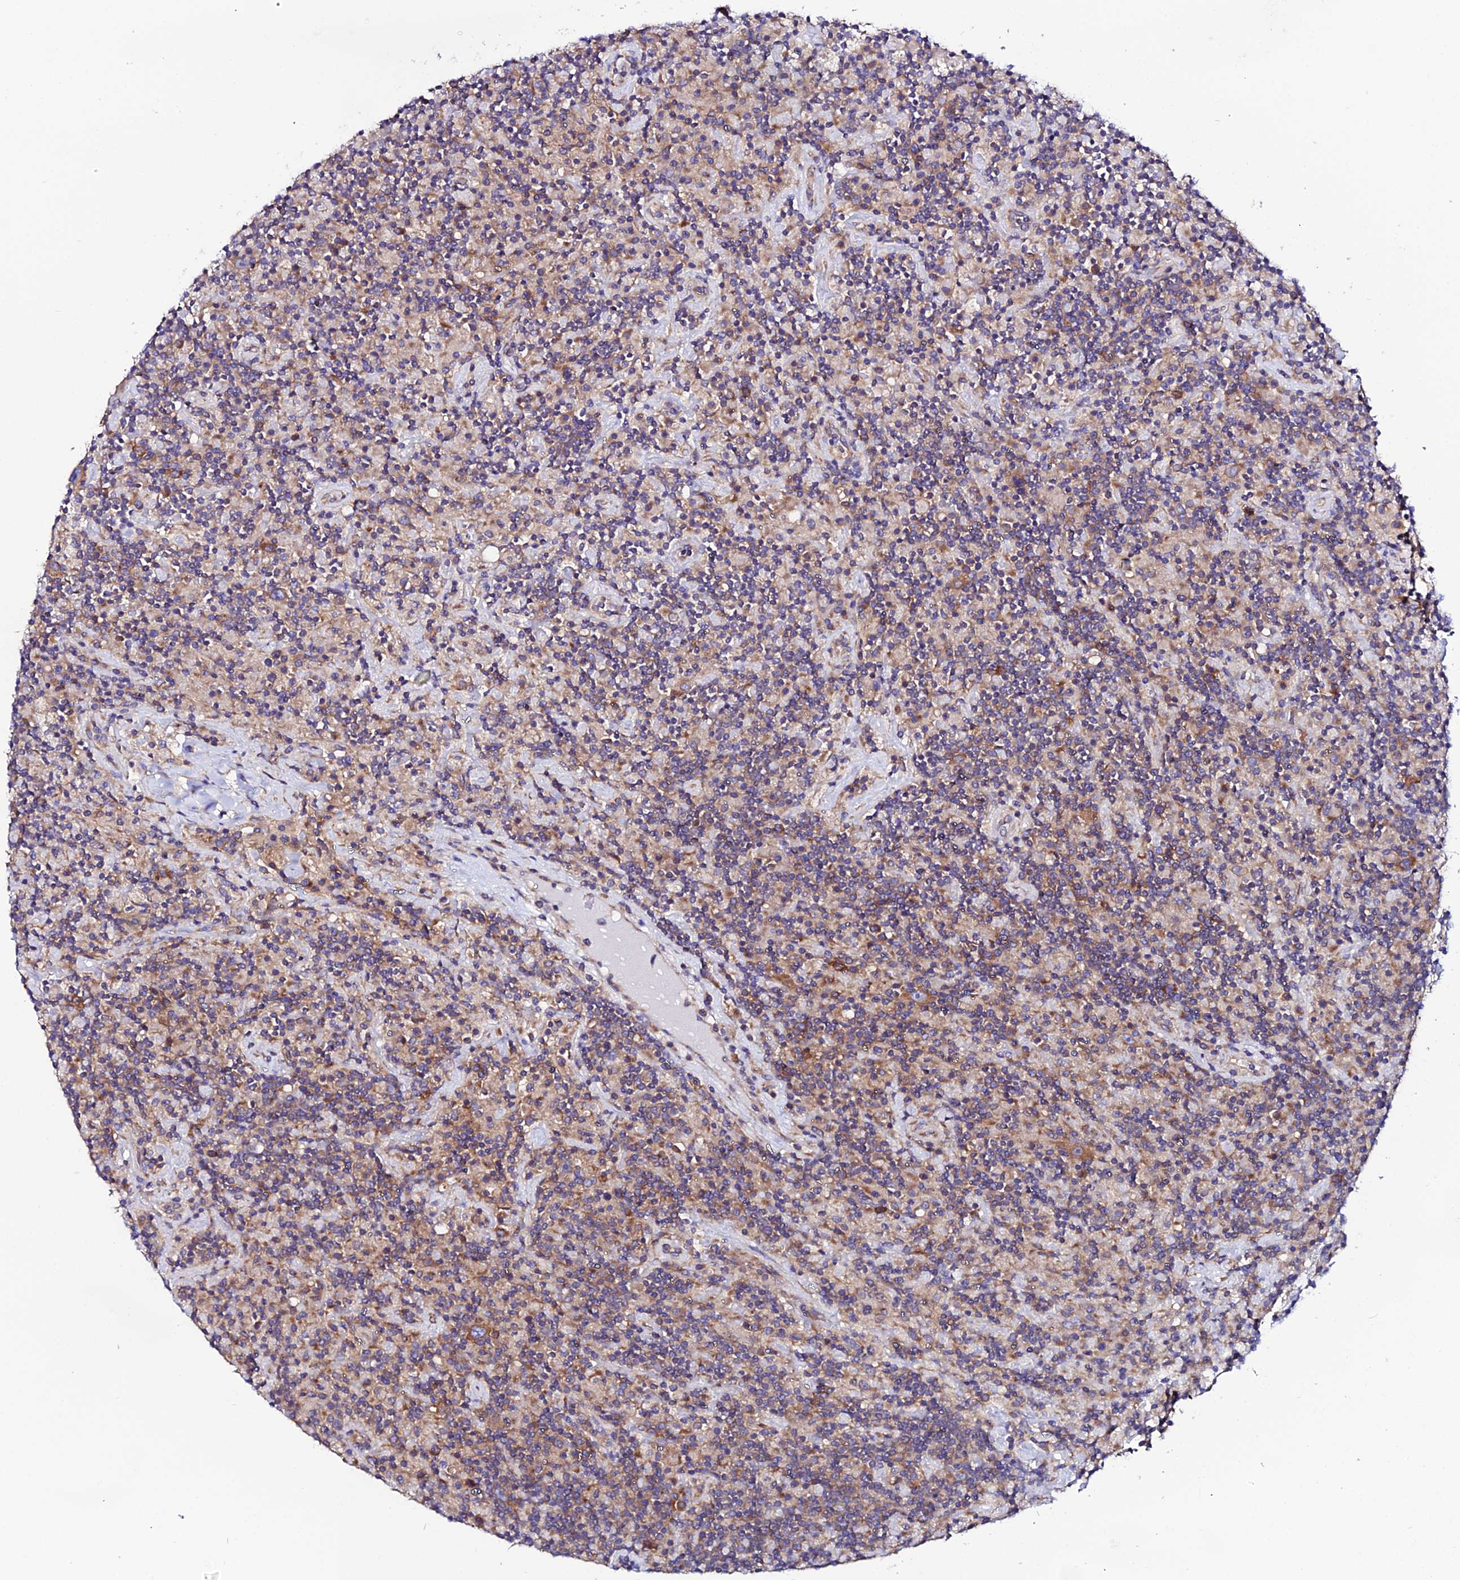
{"staining": {"intensity": "moderate", "quantity": ">75%", "location": "cytoplasmic/membranous"}, "tissue": "lymphoma", "cell_type": "Tumor cells", "image_type": "cancer", "snomed": [{"axis": "morphology", "description": "Hodgkin's disease, NOS"}, {"axis": "topography", "description": "Lymph node"}], "caption": "This photomicrograph shows Hodgkin's disease stained with IHC to label a protein in brown. The cytoplasmic/membranous of tumor cells show moderate positivity for the protein. Nuclei are counter-stained blue.", "gene": "EEF1G", "patient": {"sex": "male", "age": 70}}